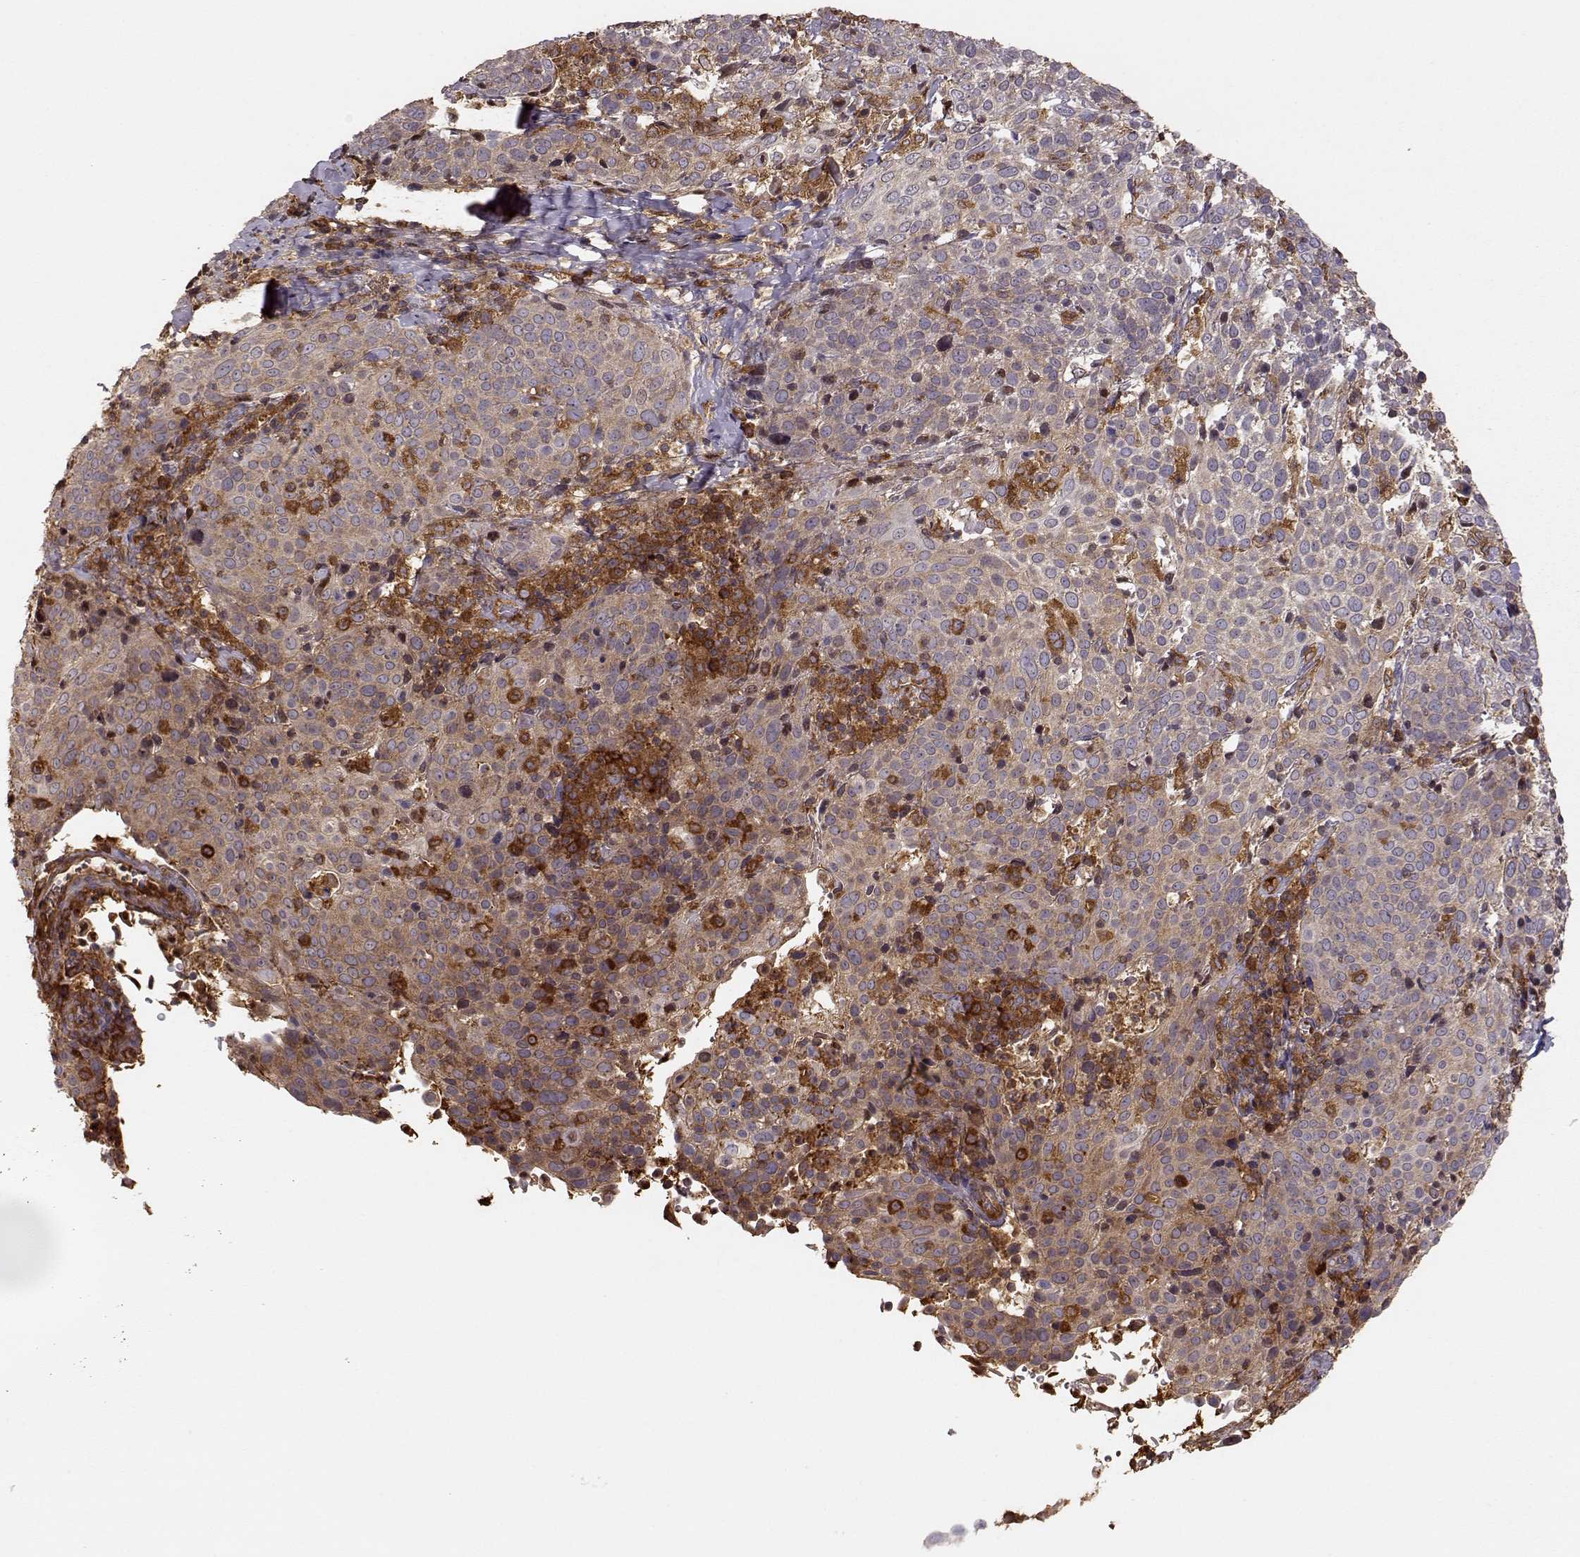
{"staining": {"intensity": "moderate", "quantity": "25%-75%", "location": "cytoplasmic/membranous"}, "tissue": "cervical cancer", "cell_type": "Tumor cells", "image_type": "cancer", "snomed": [{"axis": "morphology", "description": "Squamous cell carcinoma, NOS"}, {"axis": "topography", "description": "Cervix"}], "caption": "Immunohistochemistry (IHC) (DAB) staining of cervical cancer (squamous cell carcinoma) displays moderate cytoplasmic/membranous protein expression in approximately 25%-75% of tumor cells. The staining was performed using DAB to visualize the protein expression in brown, while the nuclei were stained in blue with hematoxylin (Magnification: 20x).", "gene": "ARHGEF2", "patient": {"sex": "female", "age": 61}}